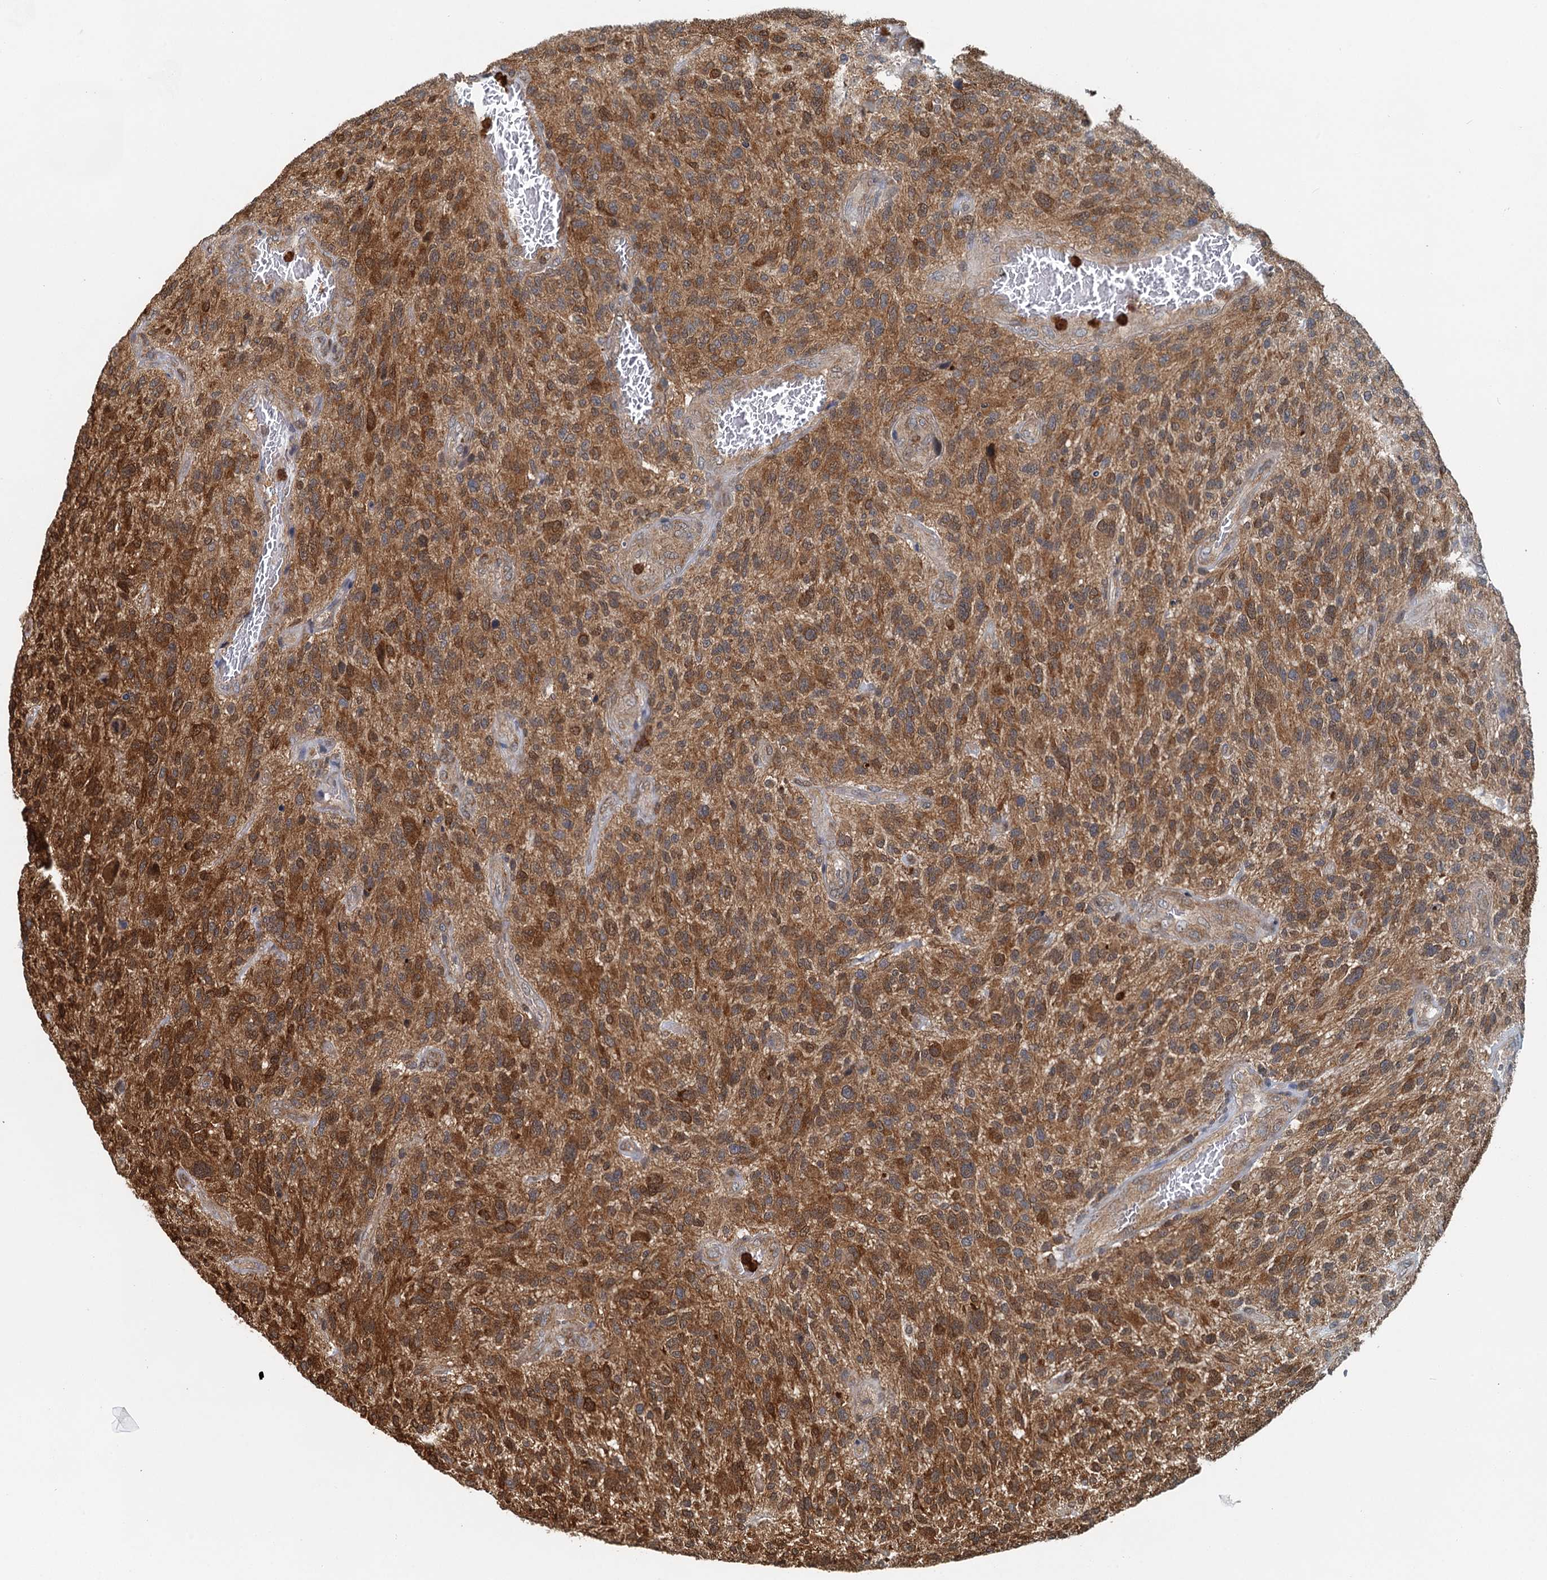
{"staining": {"intensity": "moderate", "quantity": ">75%", "location": "cytoplasmic/membranous"}, "tissue": "glioma", "cell_type": "Tumor cells", "image_type": "cancer", "snomed": [{"axis": "morphology", "description": "Glioma, malignant, High grade"}, {"axis": "topography", "description": "Brain"}], "caption": "A micrograph of human glioma stained for a protein exhibits moderate cytoplasmic/membranous brown staining in tumor cells.", "gene": "GPI", "patient": {"sex": "male", "age": 47}}